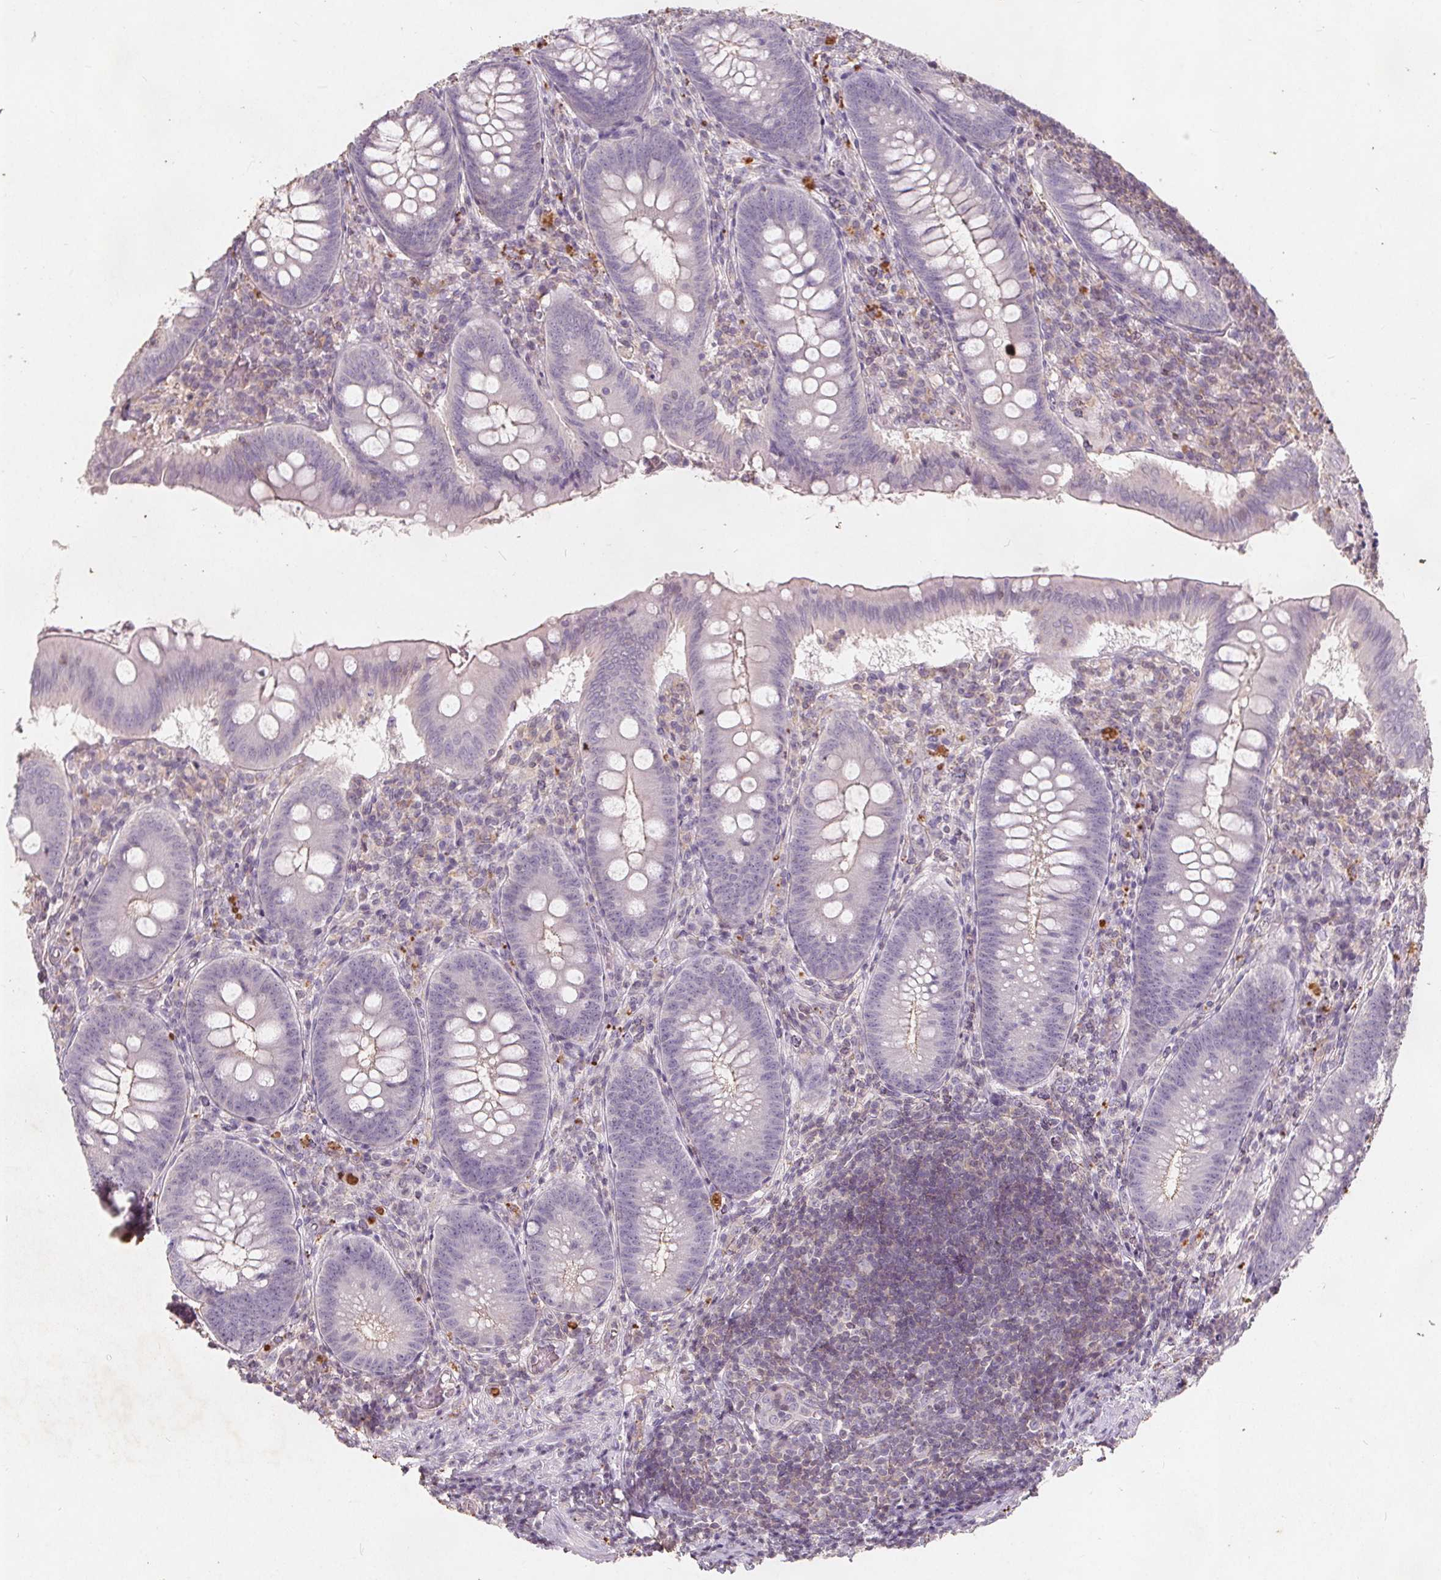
{"staining": {"intensity": "negative", "quantity": "none", "location": "none"}, "tissue": "appendix", "cell_type": "Glandular cells", "image_type": "normal", "snomed": [{"axis": "morphology", "description": "Normal tissue, NOS"}, {"axis": "morphology", "description": "Inflammation, NOS"}, {"axis": "topography", "description": "Appendix"}], "caption": "Unremarkable appendix was stained to show a protein in brown. There is no significant positivity in glandular cells.", "gene": "C19orf84", "patient": {"sex": "male", "age": 16}}